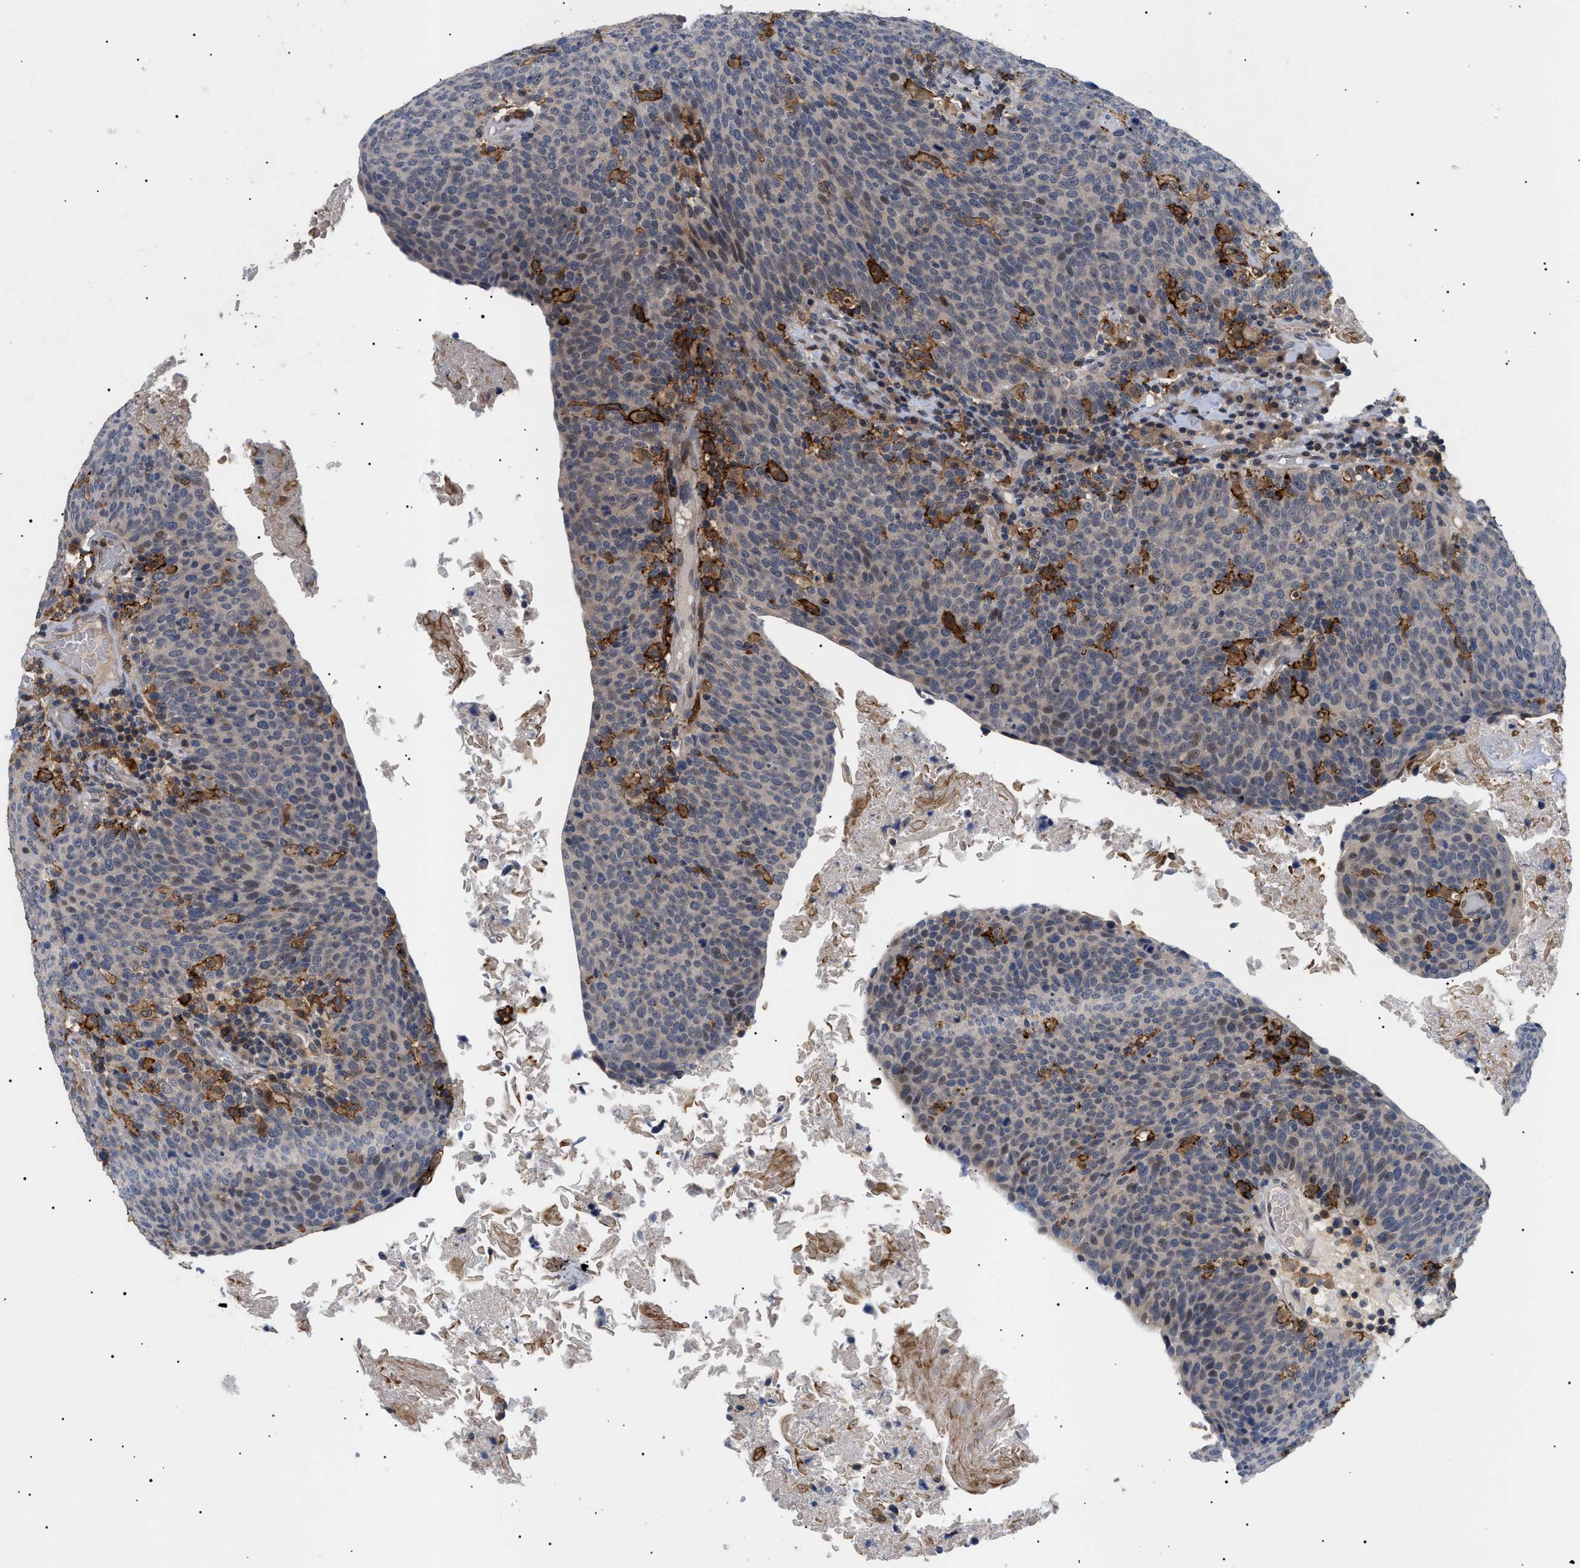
{"staining": {"intensity": "weak", "quantity": "<25%", "location": "cytoplasmic/membranous"}, "tissue": "head and neck cancer", "cell_type": "Tumor cells", "image_type": "cancer", "snomed": [{"axis": "morphology", "description": "Squamous cell carcinoma, NOS"}, {"axis": "morphology", "description": "Squamous cell carcinoma, metastatic, NOS"}, {"axis": "topography", "description": "Lymph node"}, {"axis": "topography", "description": "Head-Neck"}], "caption": "High magnification brightfield microscopy of head and neck metastatic squamous cell carcinoma stained with DAB (3,3'-diaminobenzidine) (brown) and counterstained with hematoxylin (blue): tumor cells show no significant positivity.", "gene": "CD300A", "patient": {"sex": "male", "age": 62}}